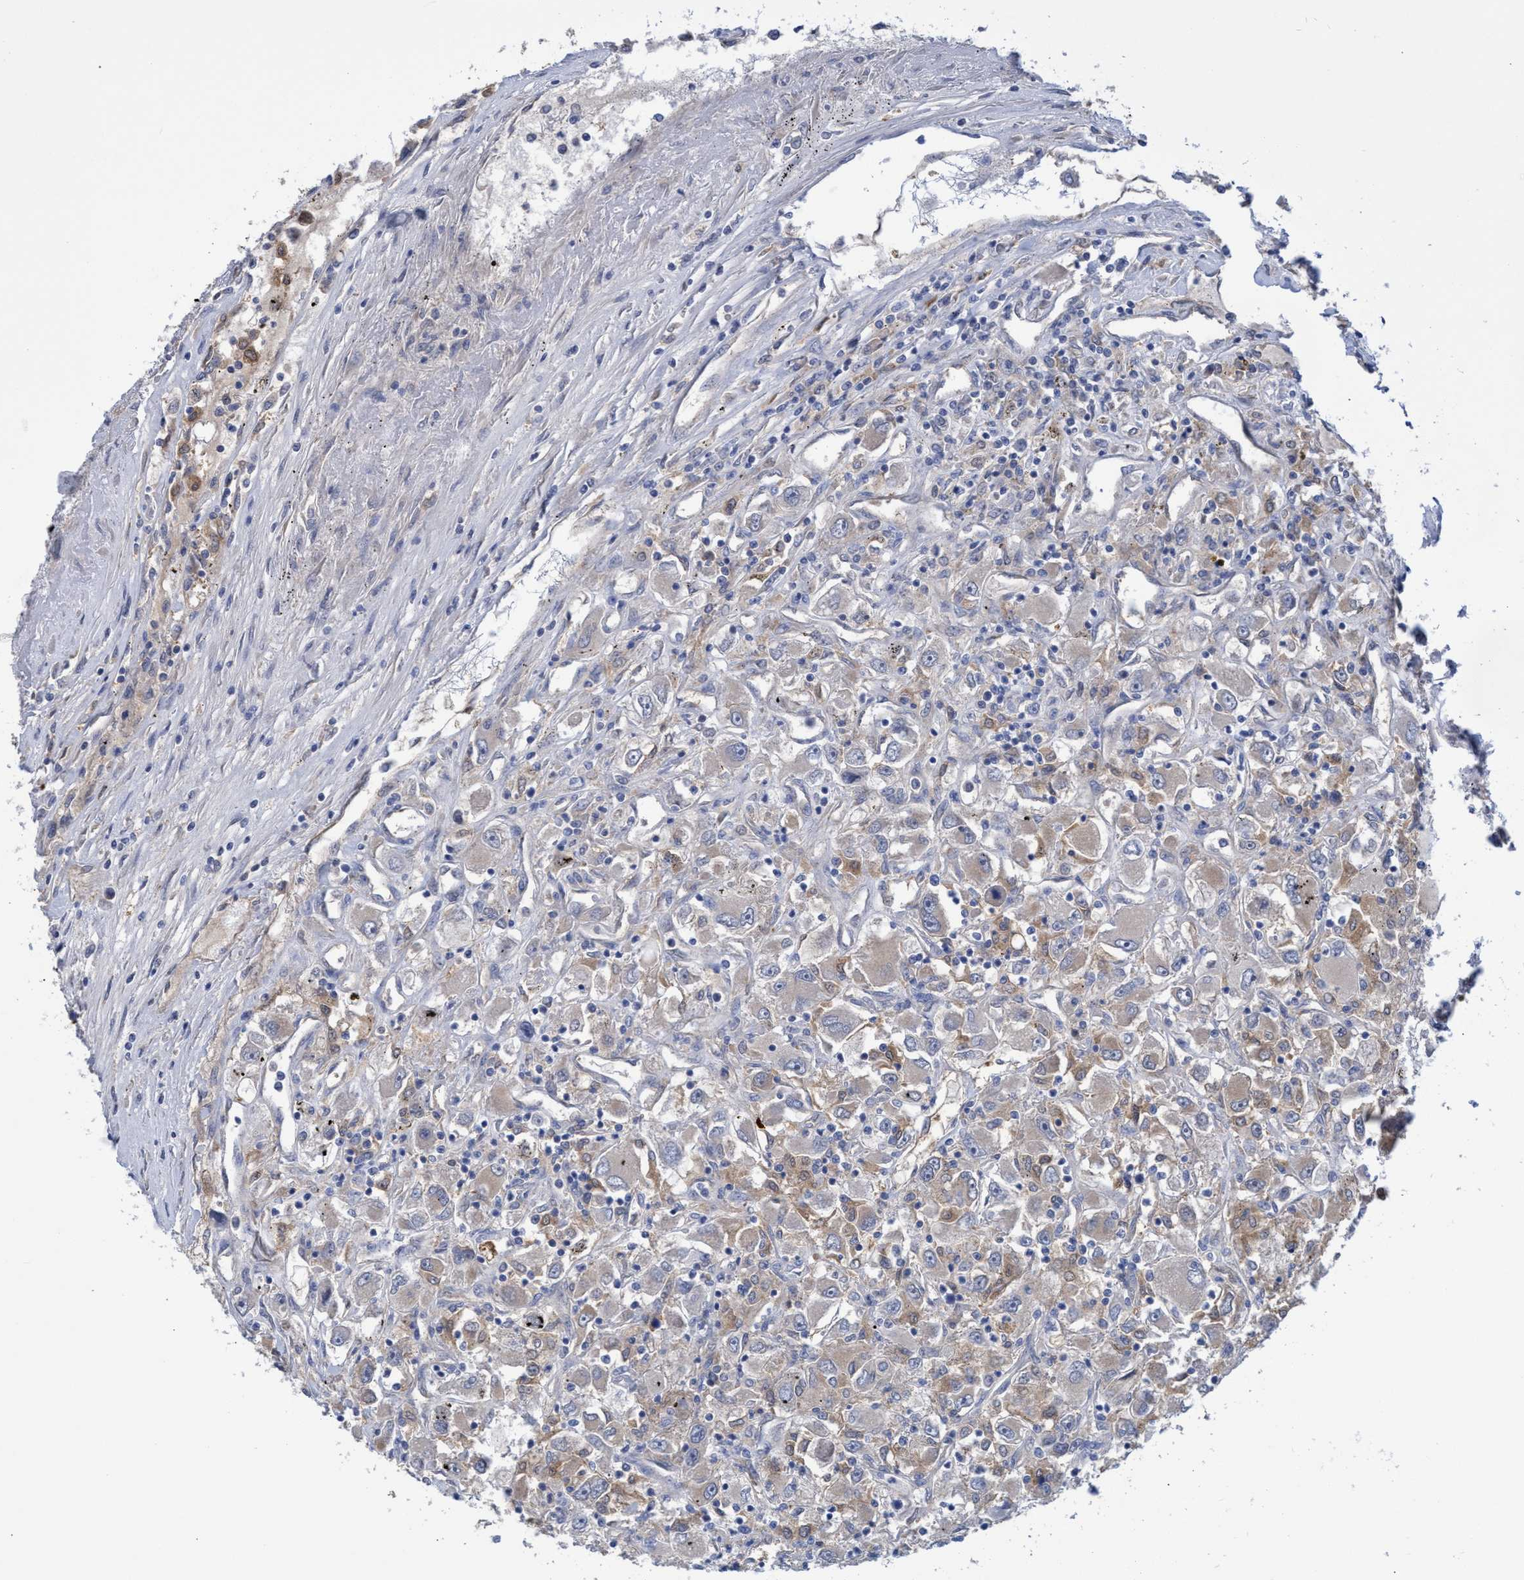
{"staining": {"intensity": "moderate", "quantity": "<25%", "location": "cytoplasmic/membranous"}, "tissue": "renal cancer", "cell_type": "Tumor cells", "image_type": "cancer", "snomed": [{"axis": "morphology", "description": "Adenocarcinoma, NOS"}, {"axis": "topography", "description": "Kidney"}], "caption": "Adenocarcinoma (renal) tissue exhibits moderate cytoplasmic/membranous expression in about <25% of tumor cells, visualized by immunohistochemistry.", "gene": "PNPO", "patient": {"sex": "female", "age": 52}}